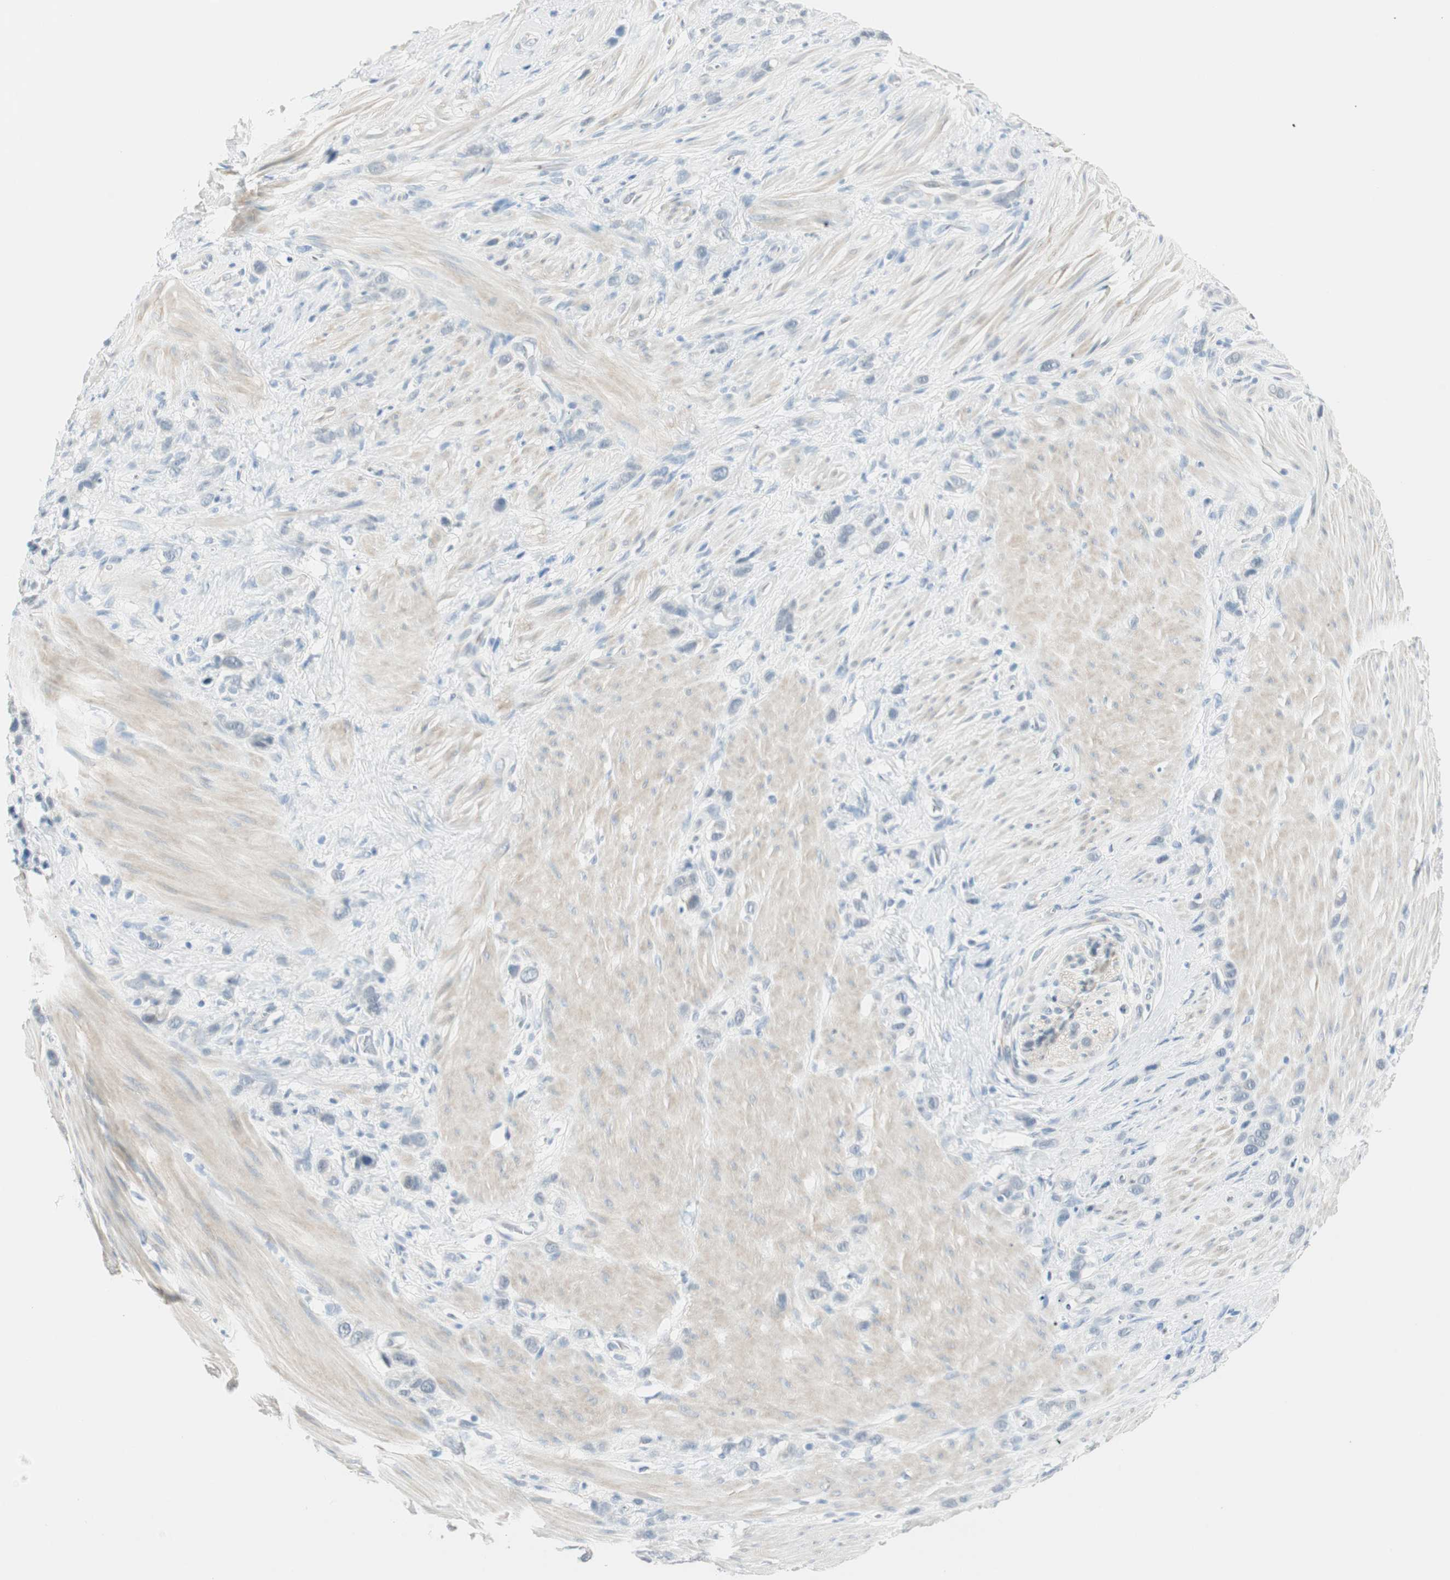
{"staining": {"intensity": "negative", "quantity": "none", "location": "none"}, "tissue": "stomach cancer", "cell_type": "Tumor cells", "image_type": "cancer", "snomed": [{"axis": "morphology", "description": "Normal tissue, NOS"}, {"axis": "morphology", "description": "Adenocarcinoma, NOS"}, {"axis": "morphology", "description": "Adenocarcinoma, High grade"}, {"axis": "topography", "description": "Stomach, upper"}, {"axis": "topography", "description": "Stomach"}], "caption": "This photomicrograph is of stomach cancer (adenocarcinoma (high-grade)) stained with IHC to label a protein in brown with the nuclei are counter-stained blue. There is no staining in tumor cells. (DAB (3,3'-diaminobenzidine) IHC visualized using brightfield microscopy, high magnification).", "gene": "MLLT10", "patient": {"sex": "female", "age": 65}}